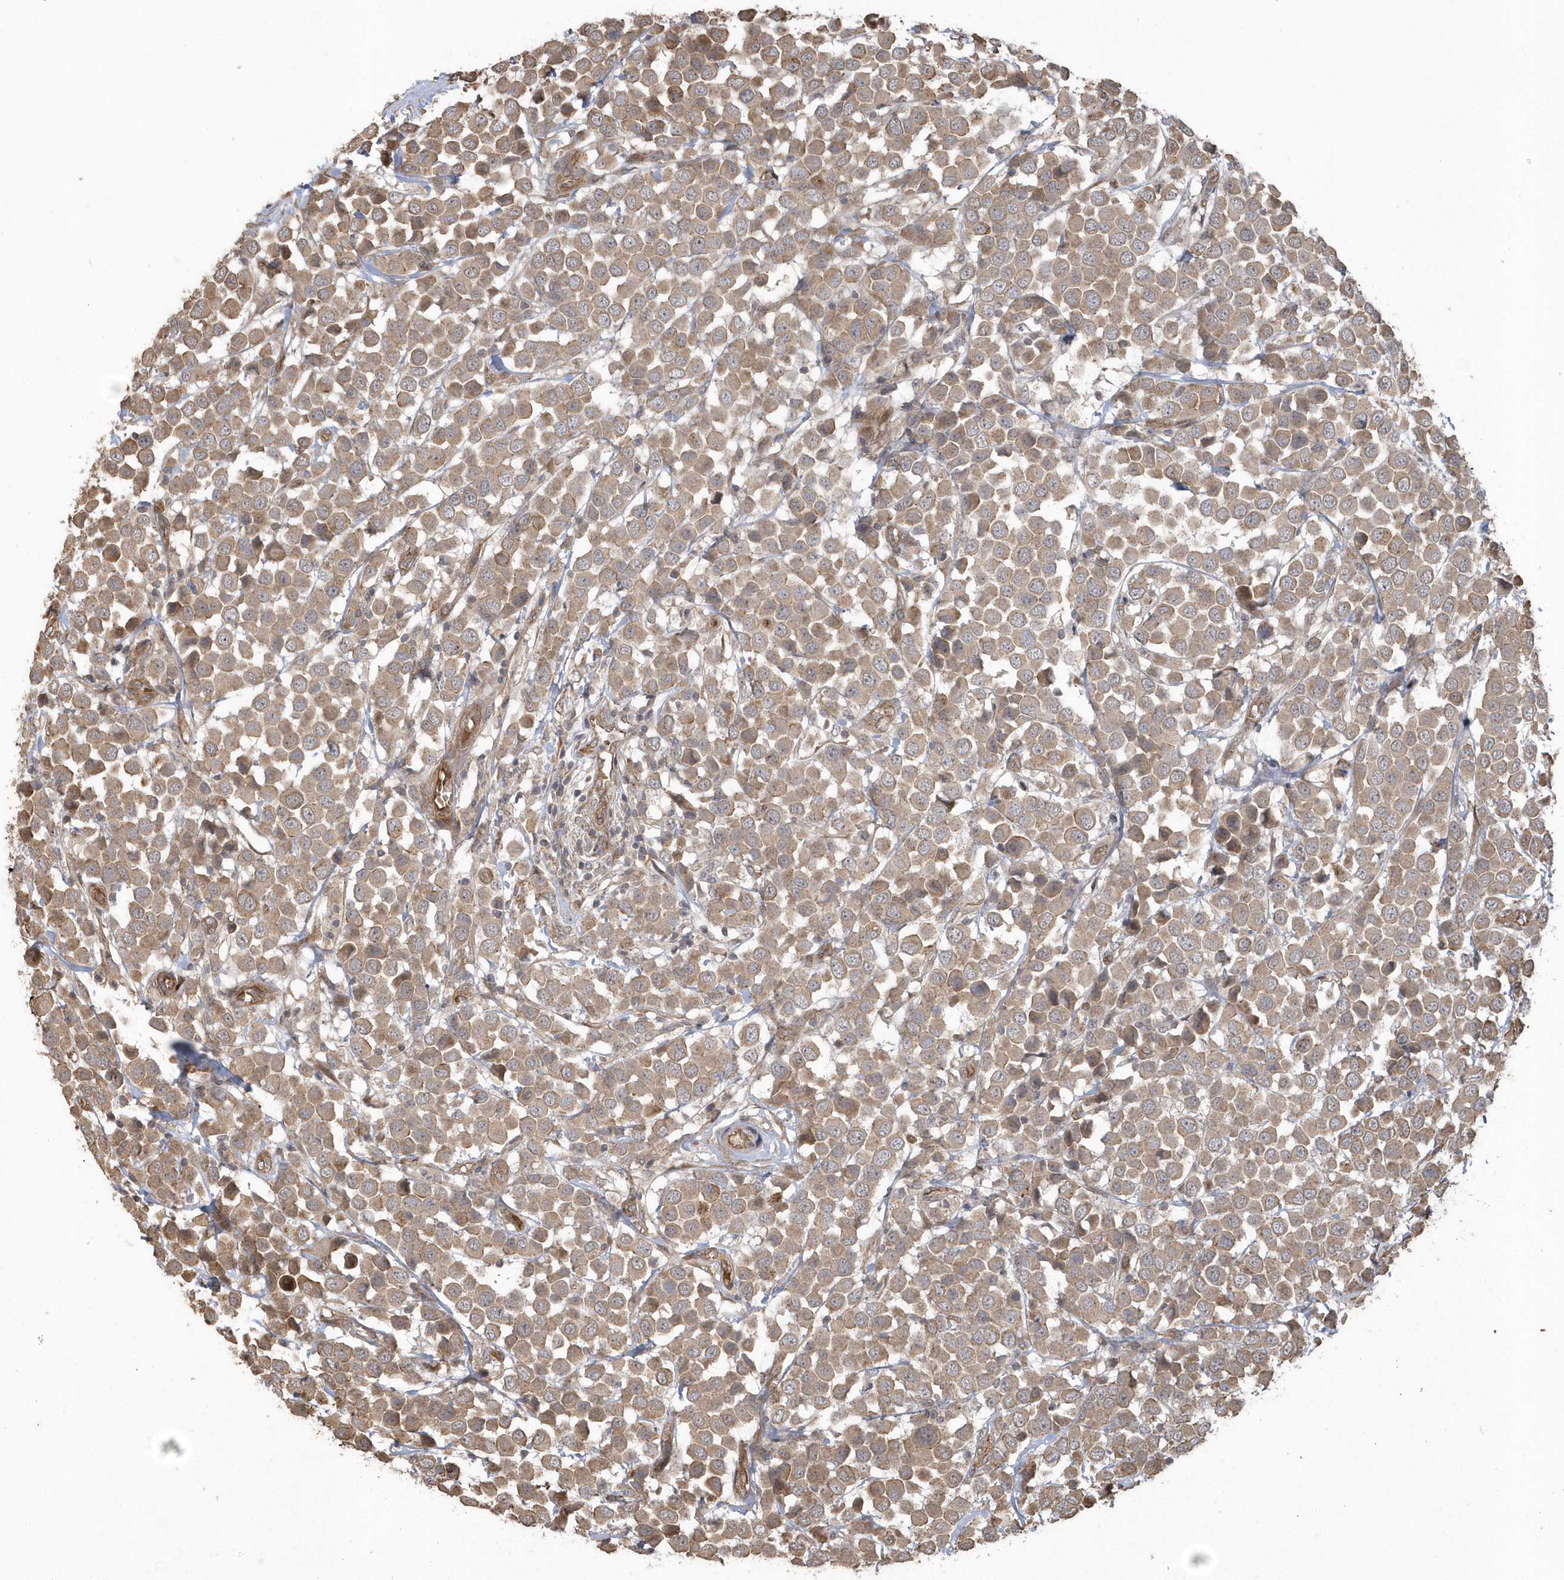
{"staining": {"intensity": "moderate", "quantity": ">75%", "location": "cytoplasmic/membranous"}, "tissue": "breast cancer", "cell_type": "Tumor cells", "image_type": "cancer", "snomed": [{"axis": "morphology", "description": "Duct carcinoma"}, {"axis": "topography", "description": "Breast"}], "caption": "Moderate cytoplasmic/membranous protein expression is present in about >75% of tumor cells in breast cancer.", "gene": "HERPUD1", "patient": {"sex": "female", "age": 61}}